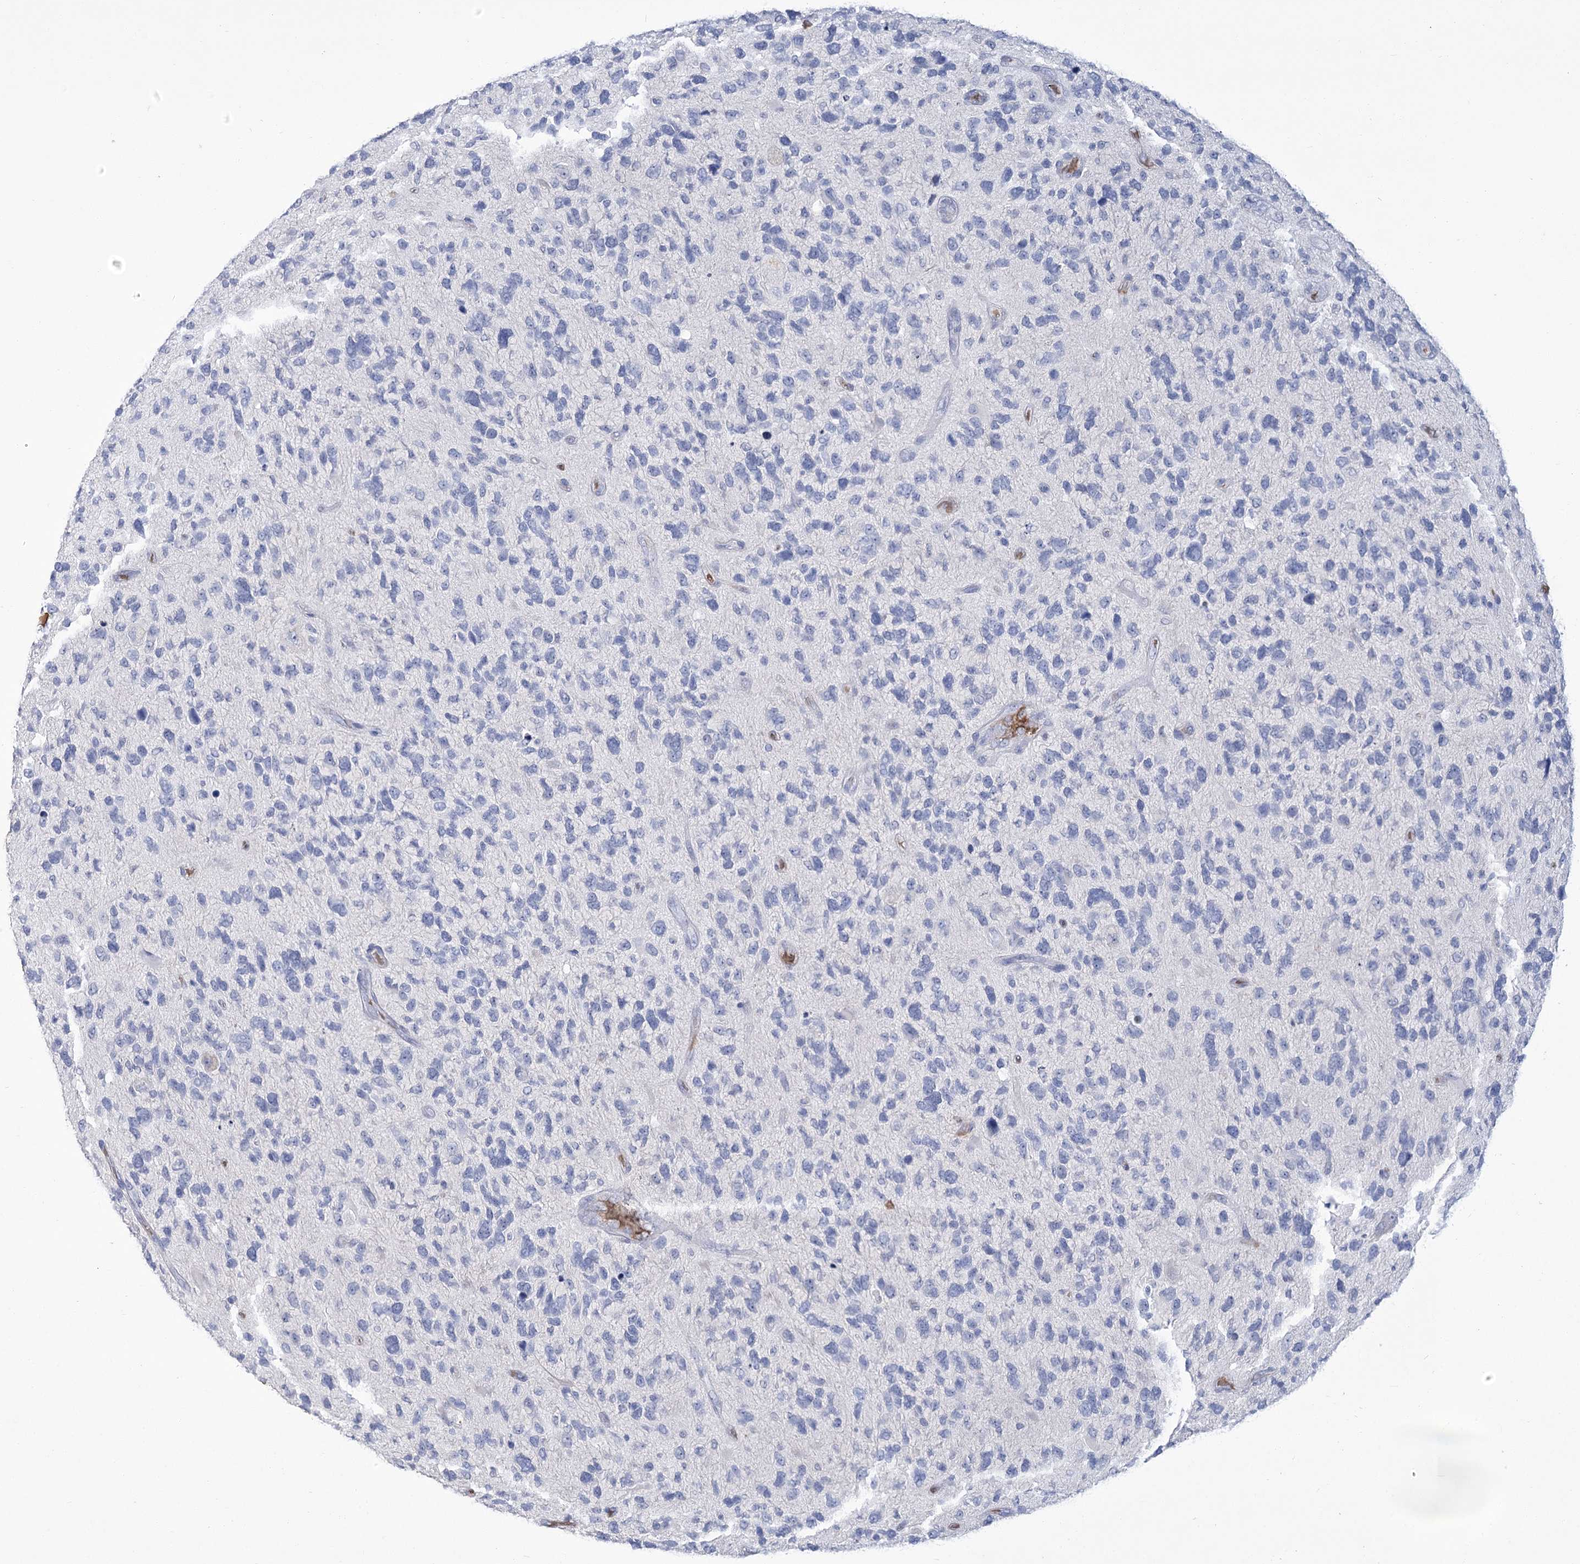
{"staining": {"intensity": "negative", "quantity": "none", "location": "none"}, "tissue": "glioma", "cell_type": "Tumor cells", "image_type": "cancer", "snomed": [{"axis": "morphology", "description": "Glioma, malignant, High grade"}, {"axis": "topography", "description": "Brain"}], "caption": "Immunohistochemical staining of human glioma demonstrates no significant staining in tumor cells.", "gene": "HBA1", "patient": {"sex": "female", "age": 58}}